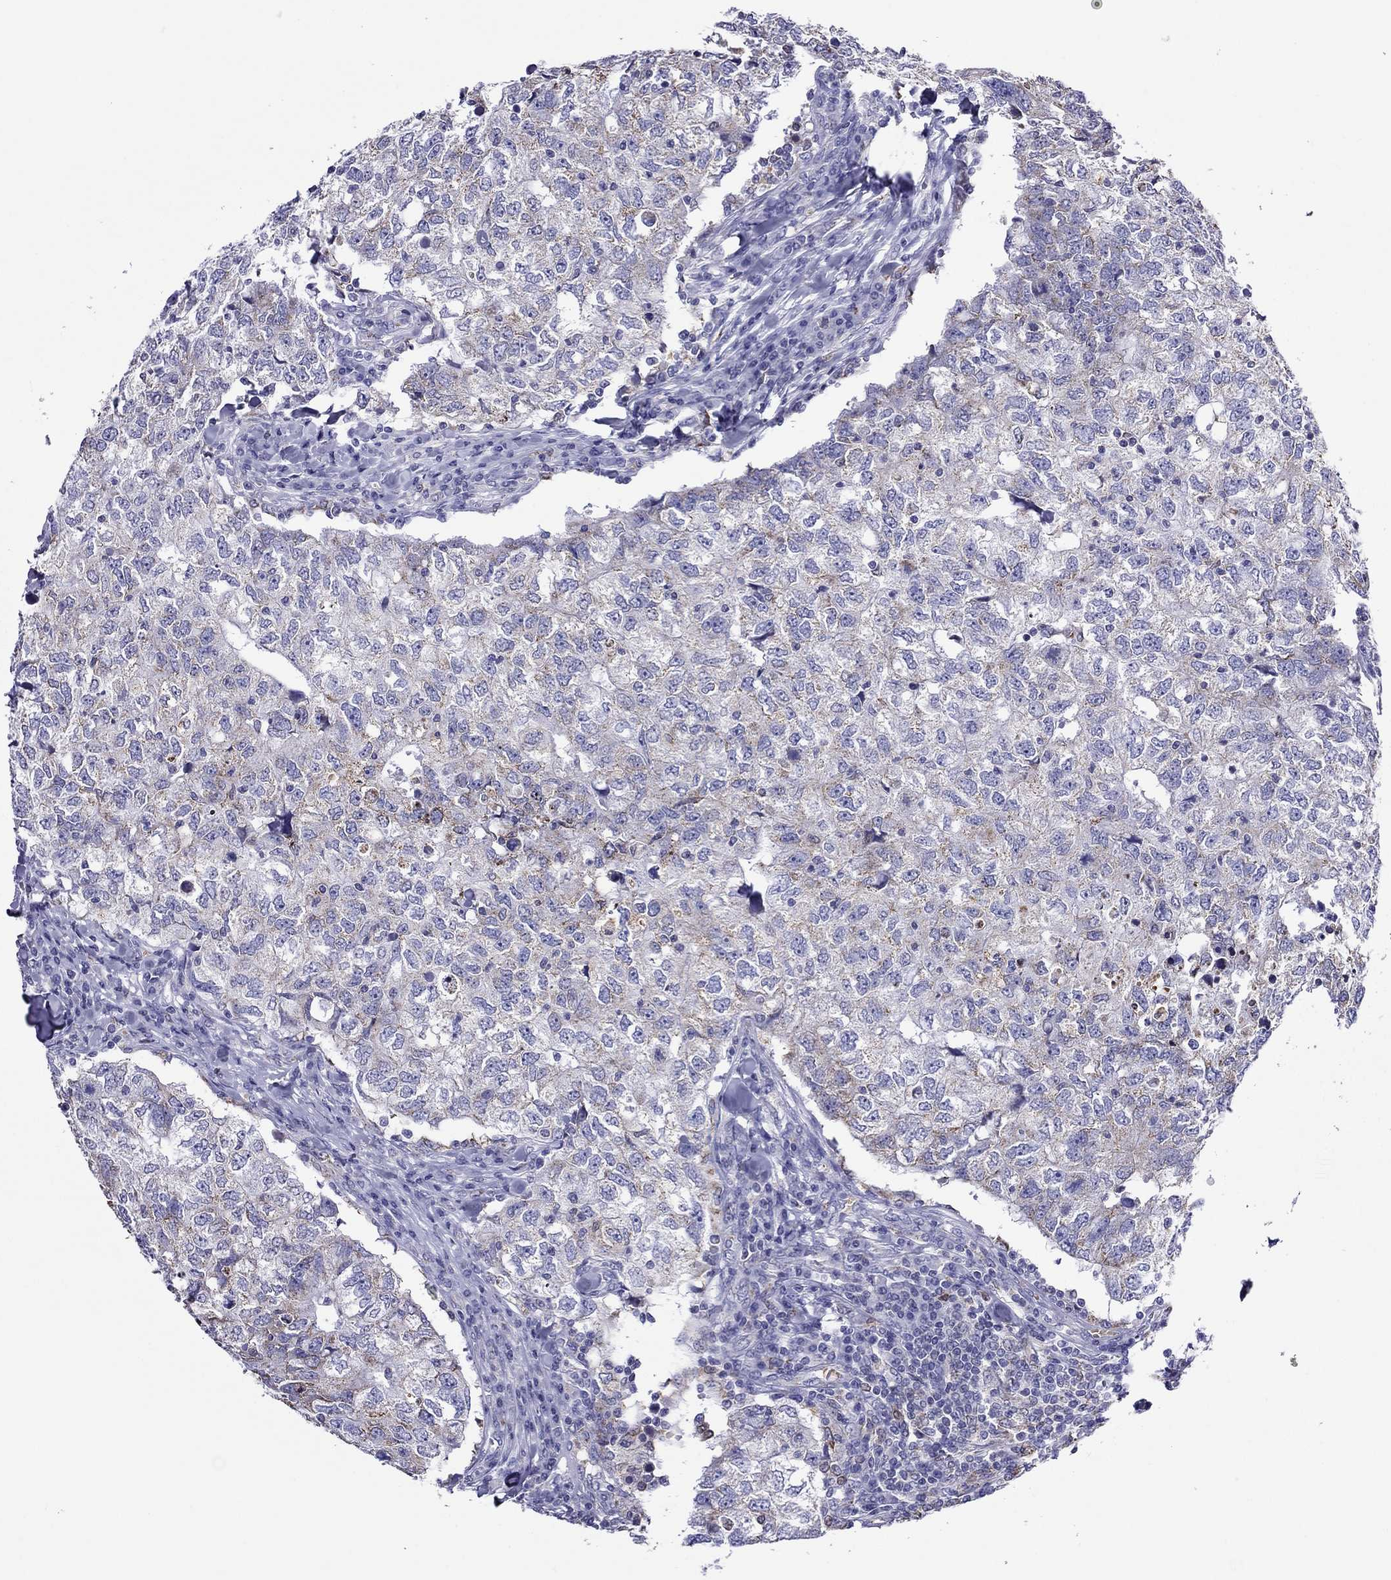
{"staining": {"intensity": "weak", "quantity": "25%-75%", "location": "cytoplasmic/membranous"}, "tissue": "breast cancer", "cell_type": "Tumor cells", "image_type": "cancer", "snomed": [{"axis": "morphology", "description": "Duct carcinoma"}, {"axis": "topography", "description": "Breast"}], "caption": "Tumor cells demonstrate weak cytoplasmic/membranous staining in approximately 25%-75% of cells in breast infiltrating ductal carcinoma. (IHC, brightfield microscopy, high magnification).", "gene": "SCG2", "patient": {"sex": "female", "age": 30}}